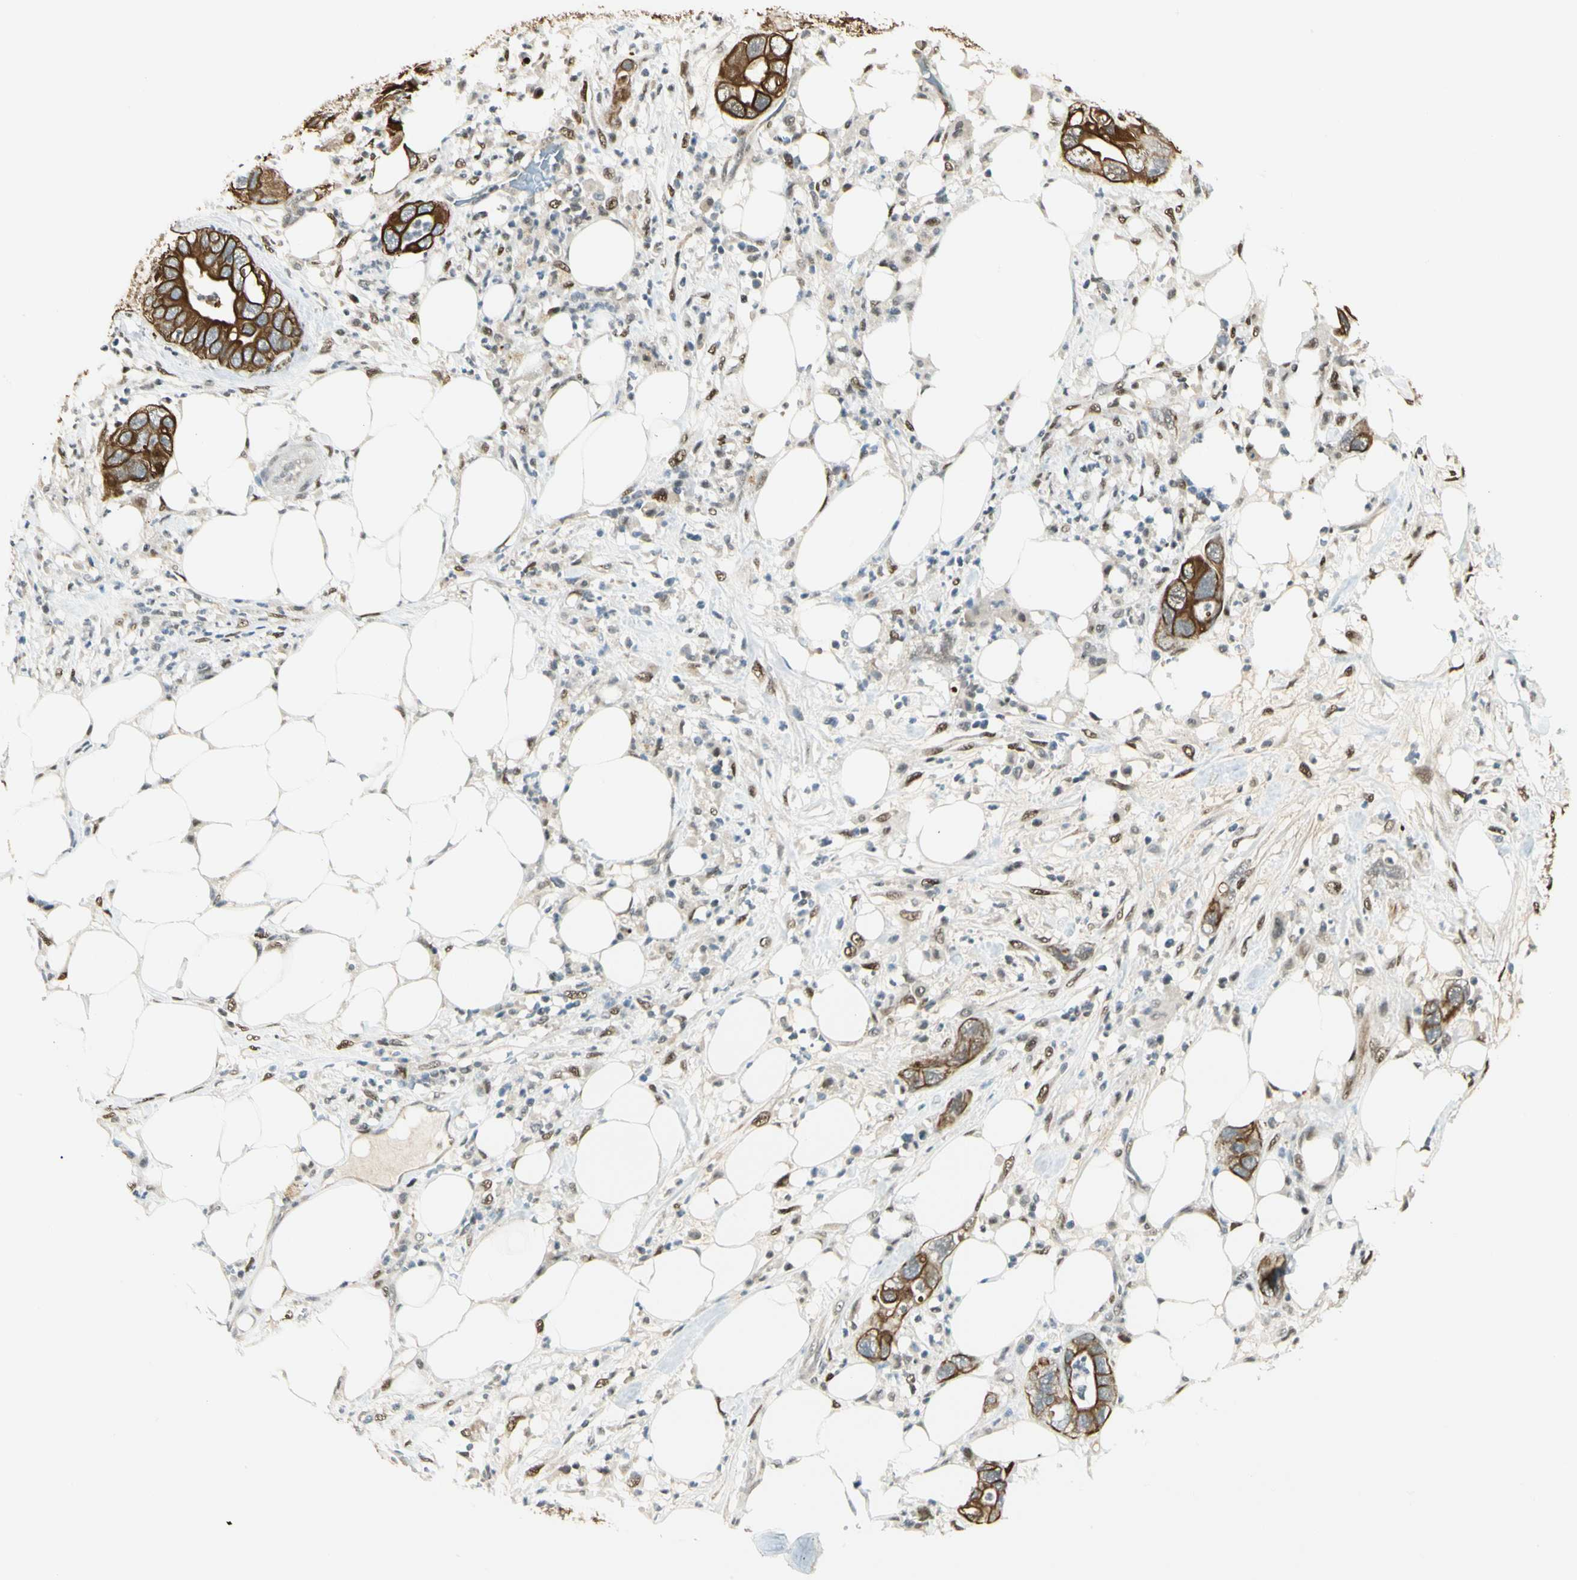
{"staining": {"intensity": "strong", "quantity": ">75%", "location": "cytoplasmic/membranous"}, "tissue": "pancreatic cancer", "cell_type": "Tumor cells", "image_type": "cancer", "snomed": [{"axis": "morphology", "description": "Adenocarcinoma, NOS"}, {"axis": "topography", "description": "Pancreas"}], "caption": "High-magnification brightfield microscopy of pancreatic cancer (adenocarcinoma) stained with DAB (brown) and counterstained with hematoxylin (blue). tumor cells exhibit strong cytoplasmic/membranous expression is appreciated in about>75% of cells. (DAB IHC with brightfield microscopy, high magnification).", "gene": "ATXN1", "patient": {"sex": "female", "age": 71}}